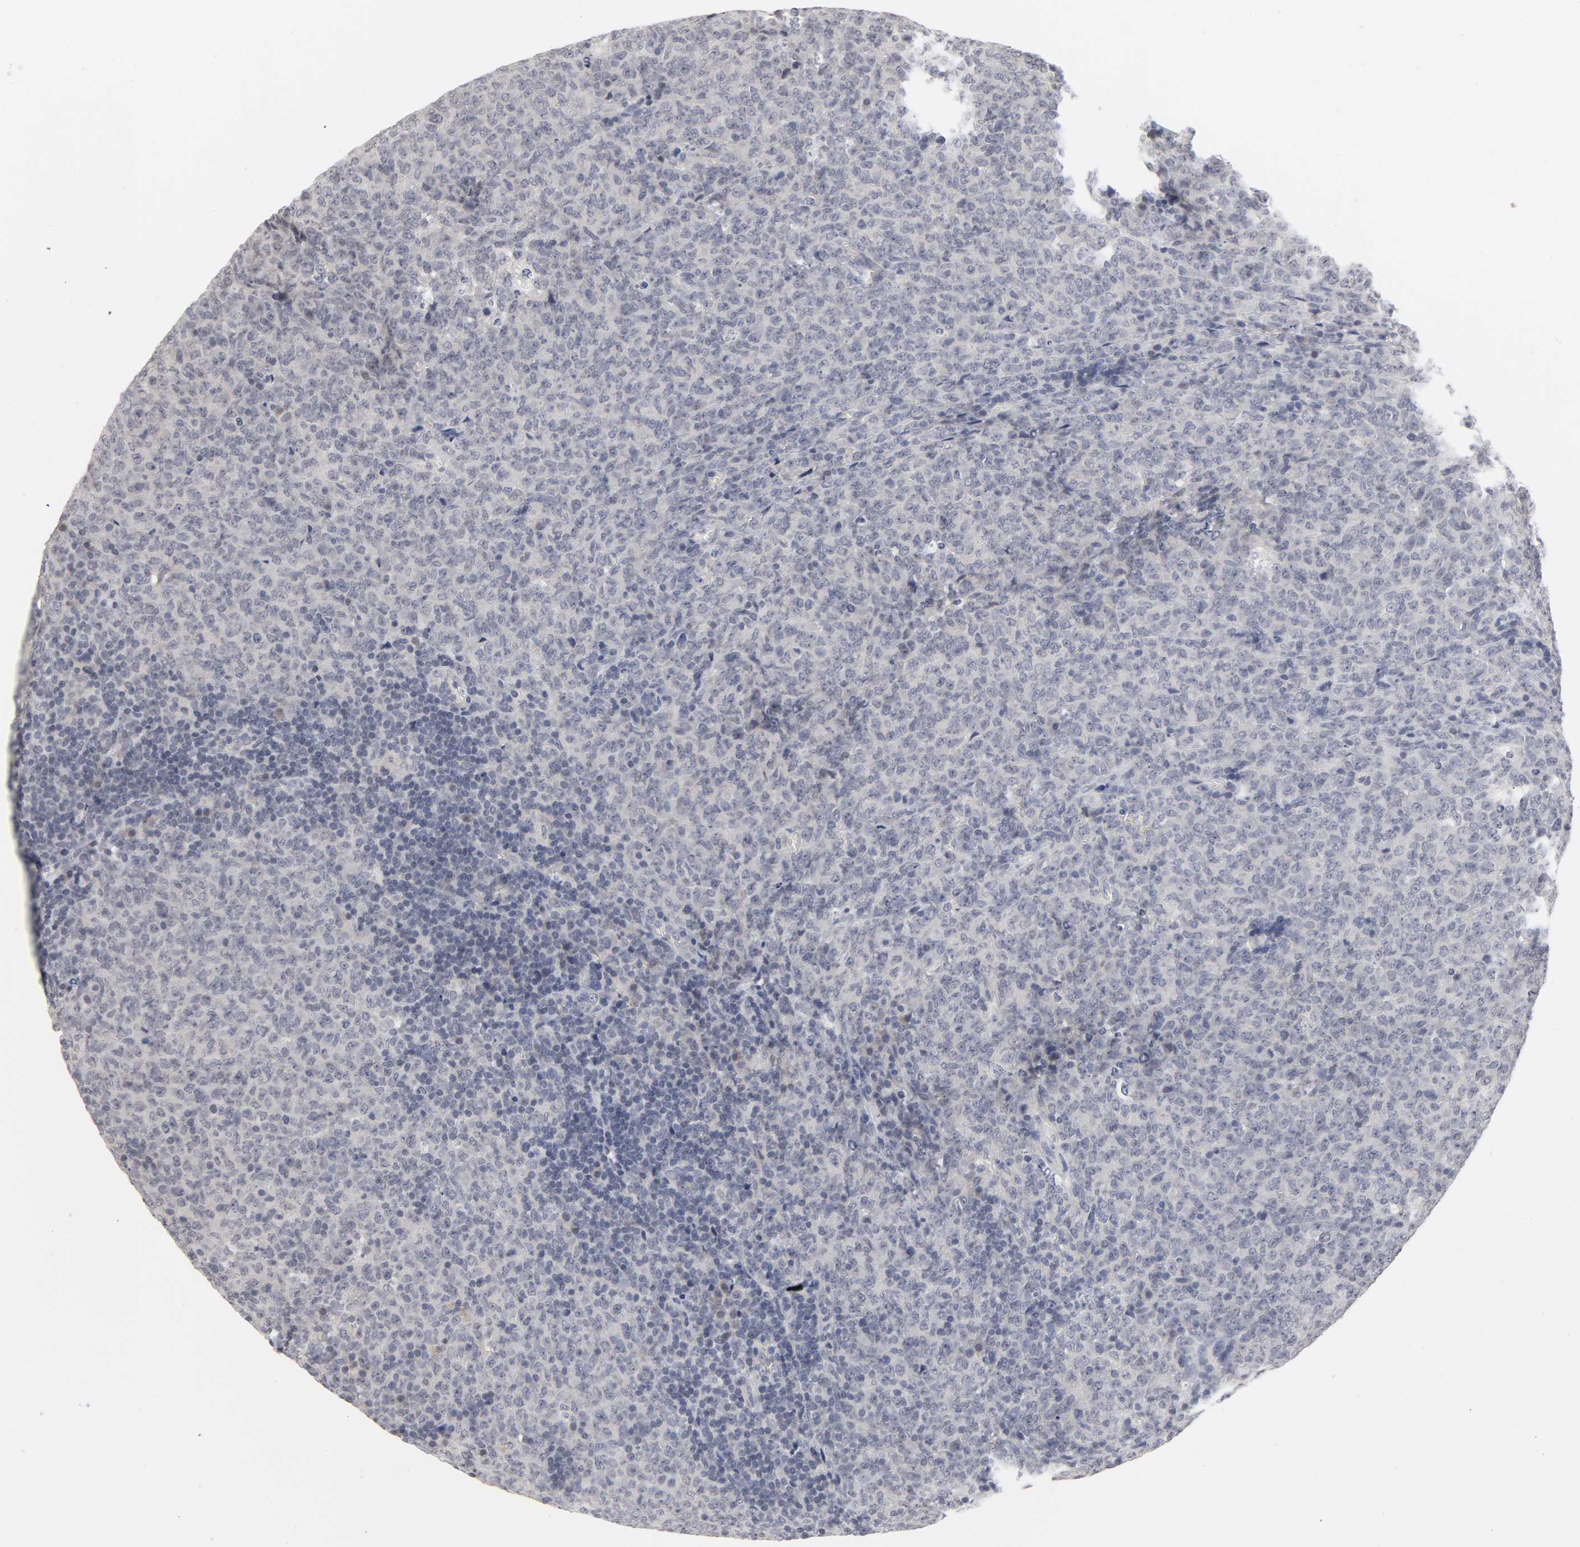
{"staining": {"intensity": "negative", "quantity": "none", "location": "none"}, "tissue": "lymphoma", "cell_type": "Tumor cells", "image_type": "cancer", "snomed": [{"axis": "morphology", "description": "Malignant lymphoma, non-Hodgkin's type, High grade"}, {"axis": "topography", "description": "Tonsil"}], "caption": "This is an IHC micrograph of lymphoma. There is no expression in tumor cells.", "gene": "TCAP", "patient": {"sex": "female", "age": 36}}